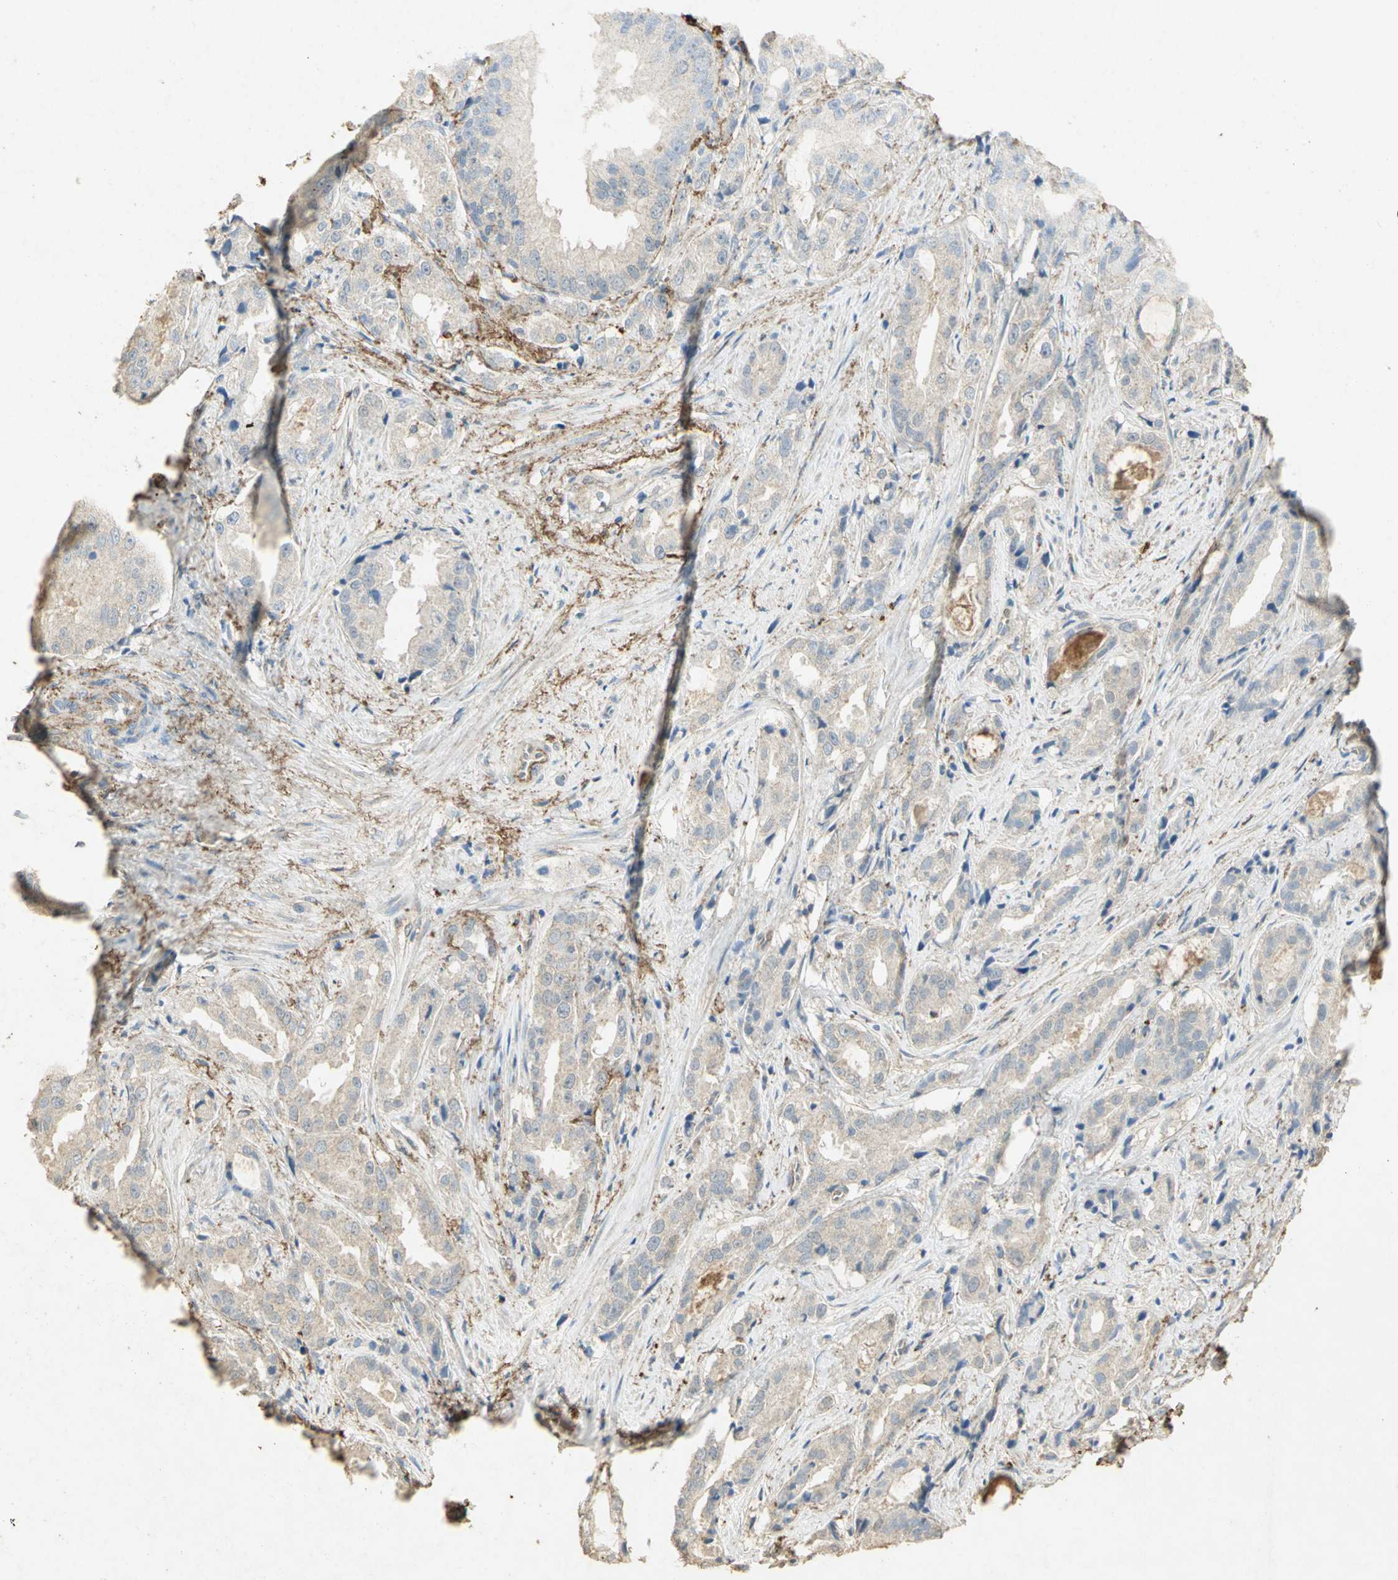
{"staining": {"intensity": "negative", "quantity": "none", "location": "none"}, "tissue": "prostate cancer", "cell_type": "Tumor cells", "image_type": "cancer", "snomed": [{"axis": "morphology", "description": "Adenocarcinoma, High grade"}, {"axis": "topography", "description": "Prostate"}], "caption": "Tumor cells show no significant protein staining in prostate high-grade adenocarcinoma. The staining was performed using DAB to visualize the protein expression in brown, while the nuclei were stained in blue with hematoxylin (Magnification: 20x).", "gene": "ASB9", "patient": {"sex": "male", "age": 73}}